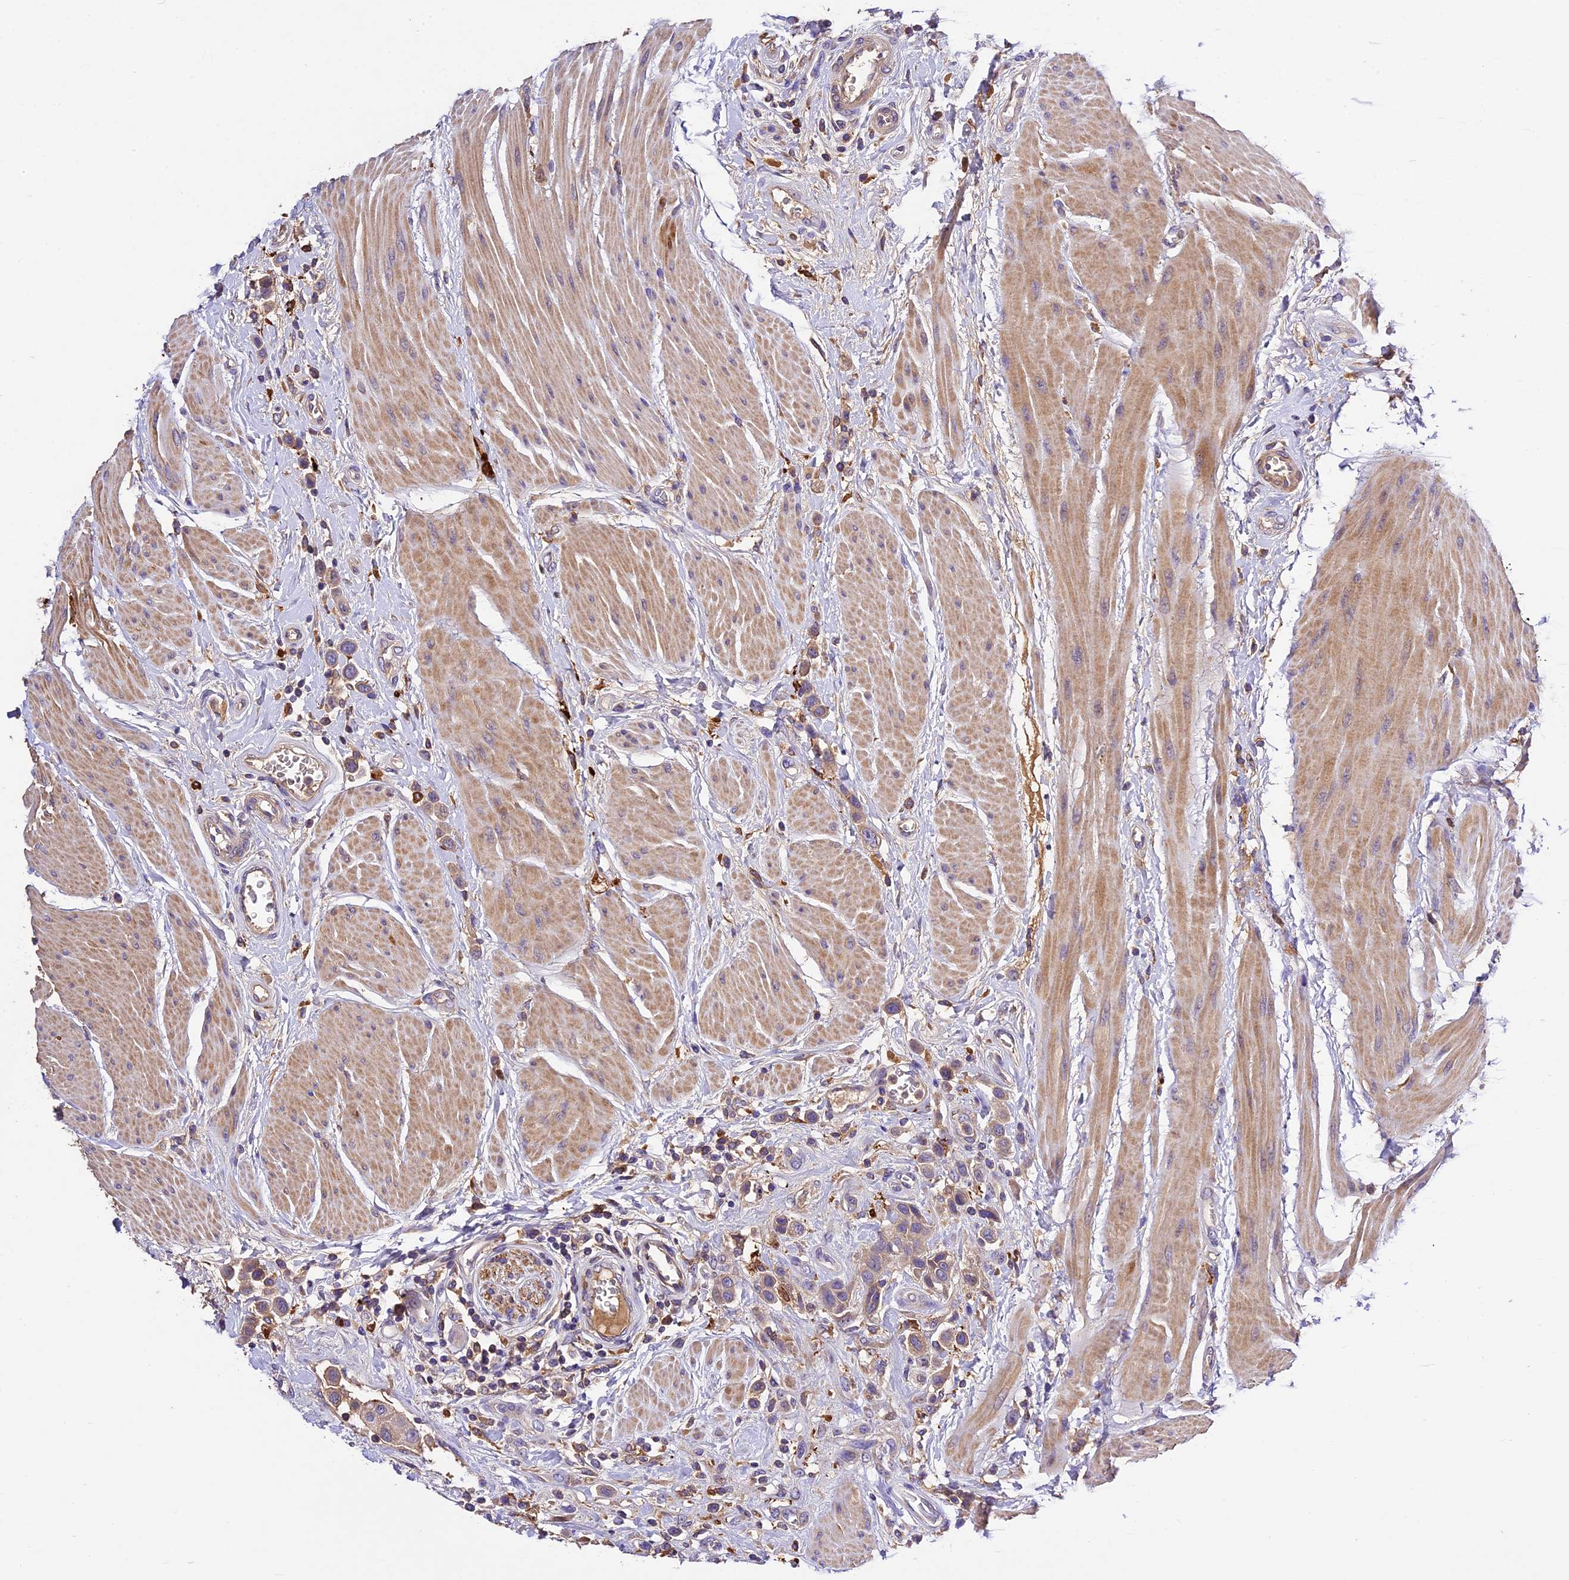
{"staining": {"intensity": "weak", "quantity": "25%-75%", "location": "cytoplasmic/membranous"}, "tissue": "urothelial cancer", "cell_type": "Tumor cells", "image_type": "cancer", "snomed": [{"axis": "morphology", "description": "Urothelial carcinoma, High grade"}, {"axis": "topography", "description": "Urinary bladder"}], "caption": "Urothelial cancer tissue reveals weak cytoplasmic/membranous expression in about 25%-75% of tumor cells", "gene": "CILP2", "patient": {"sex": "male", "age": 50}}